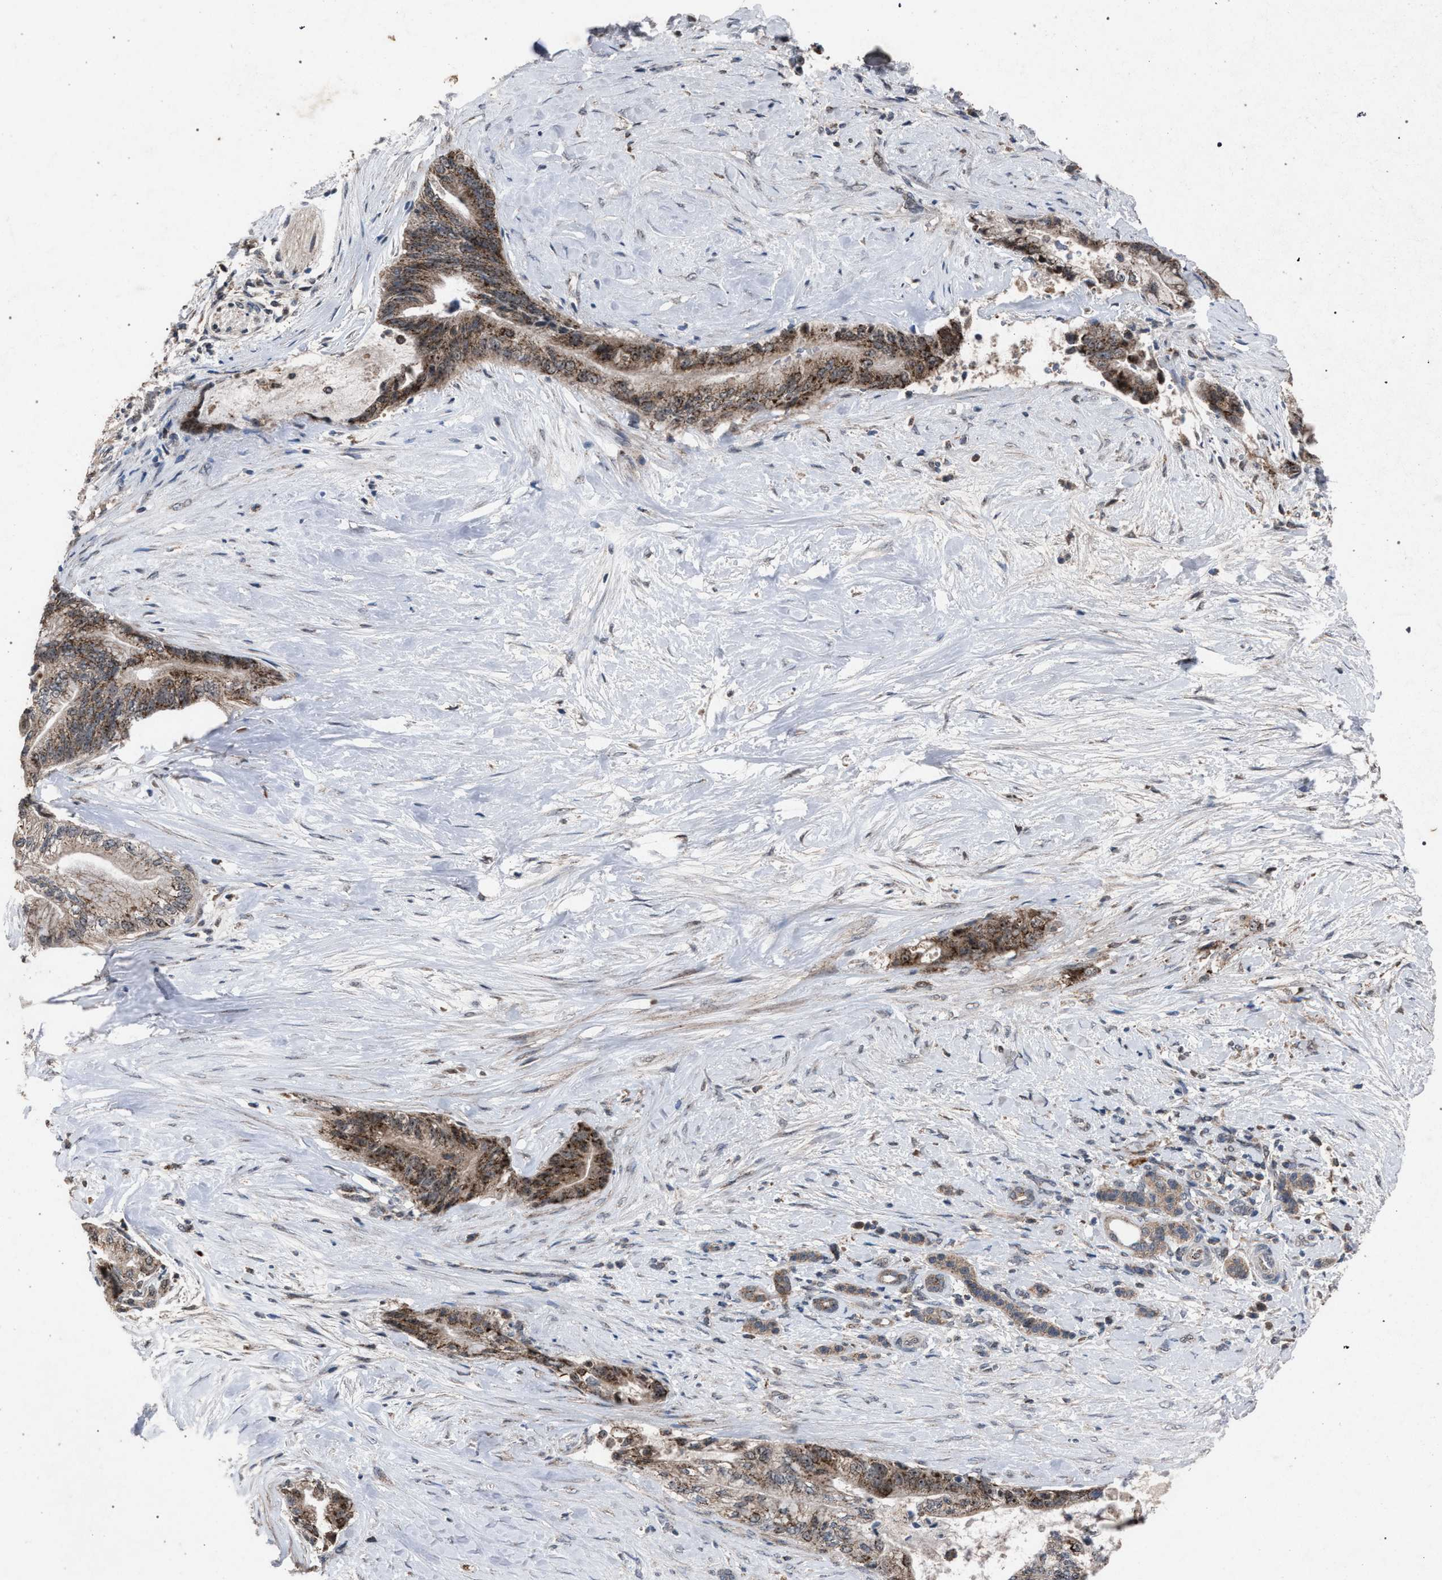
{"staining": {"intensity": "moderate", "quantity": ">75%", "location": "cytoplasmic/membranous"}, "tissue": "pancreatic cancer", "cell_type": "Tumor cells", "image_type": "cancer", "snomed": [{"axis": "morphology", "description": "Adenocarcinoma, NOS"}, {"axis": "topography", "description": "Pancreas"}], "caption": "Immunohistochemistry (IHC) of adenocarcinoma (pancreatic) demonstrates medium levels of moderate cytoplasmic/membranous expression in about >75% of tumor cells.", "gene": "HSD17B4", "patient": {"sex": "male", "age": 59}}